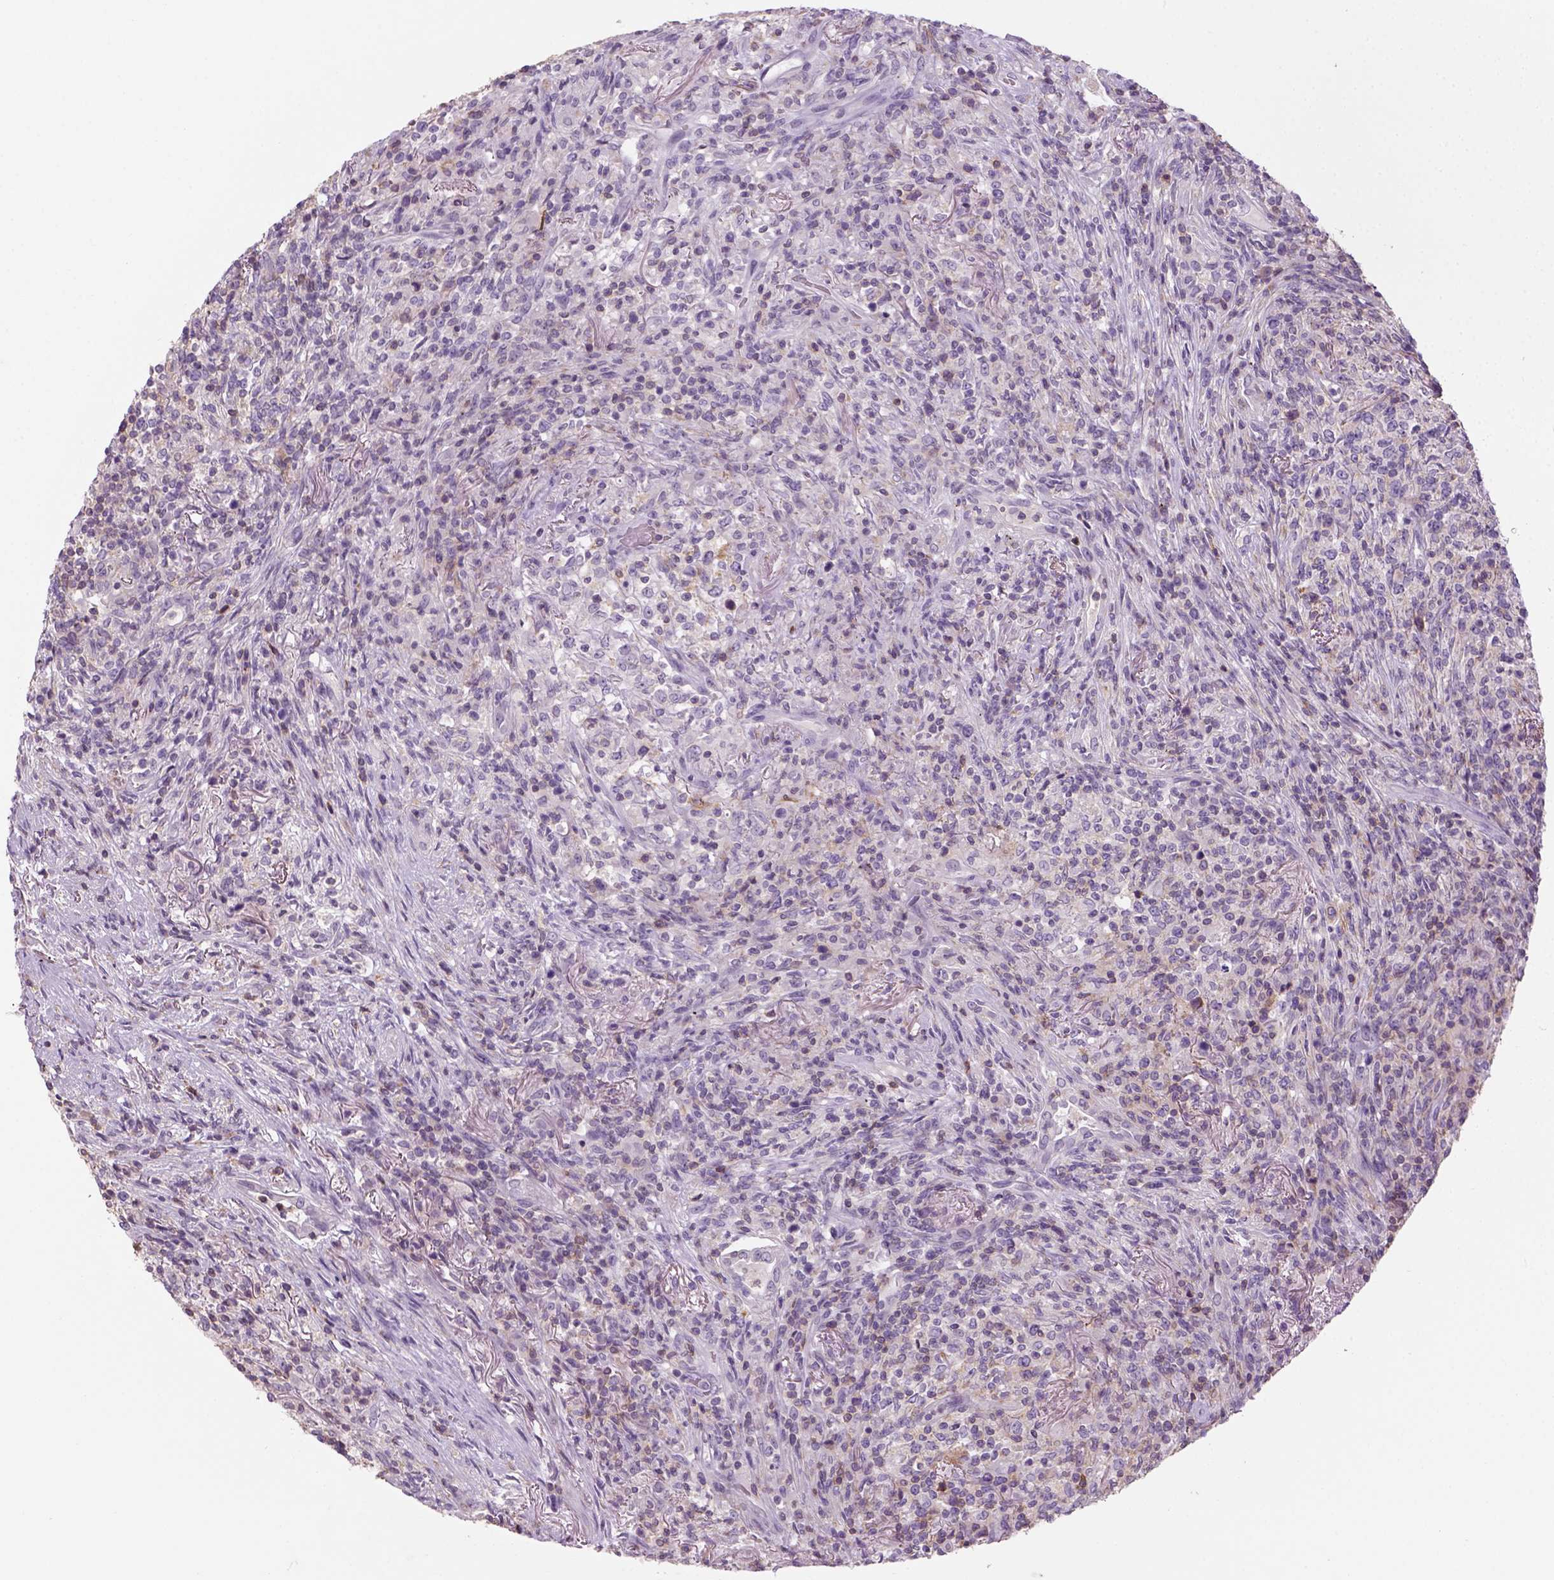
{"staining": {"intensity": "negative", "quantity": "none", "location": "none"}, "tissue": "lymphoma", "cell_type": "Tumor cells", "image_type": "cancer", "snomed": [{"axis": "morphology", "description": "Malignant lymphoma, non-Hodgkin's type, High grade"}, {"axis": "topography", "description": "Lung"}], "caption": "IHC photomicrograph of neoplastic tissue: human lymphoma stained with DAB exhibits no significant protein positivity in tumor cells.", "gene": "GOT1", "patient": {"sex": "male", "age": 79}}